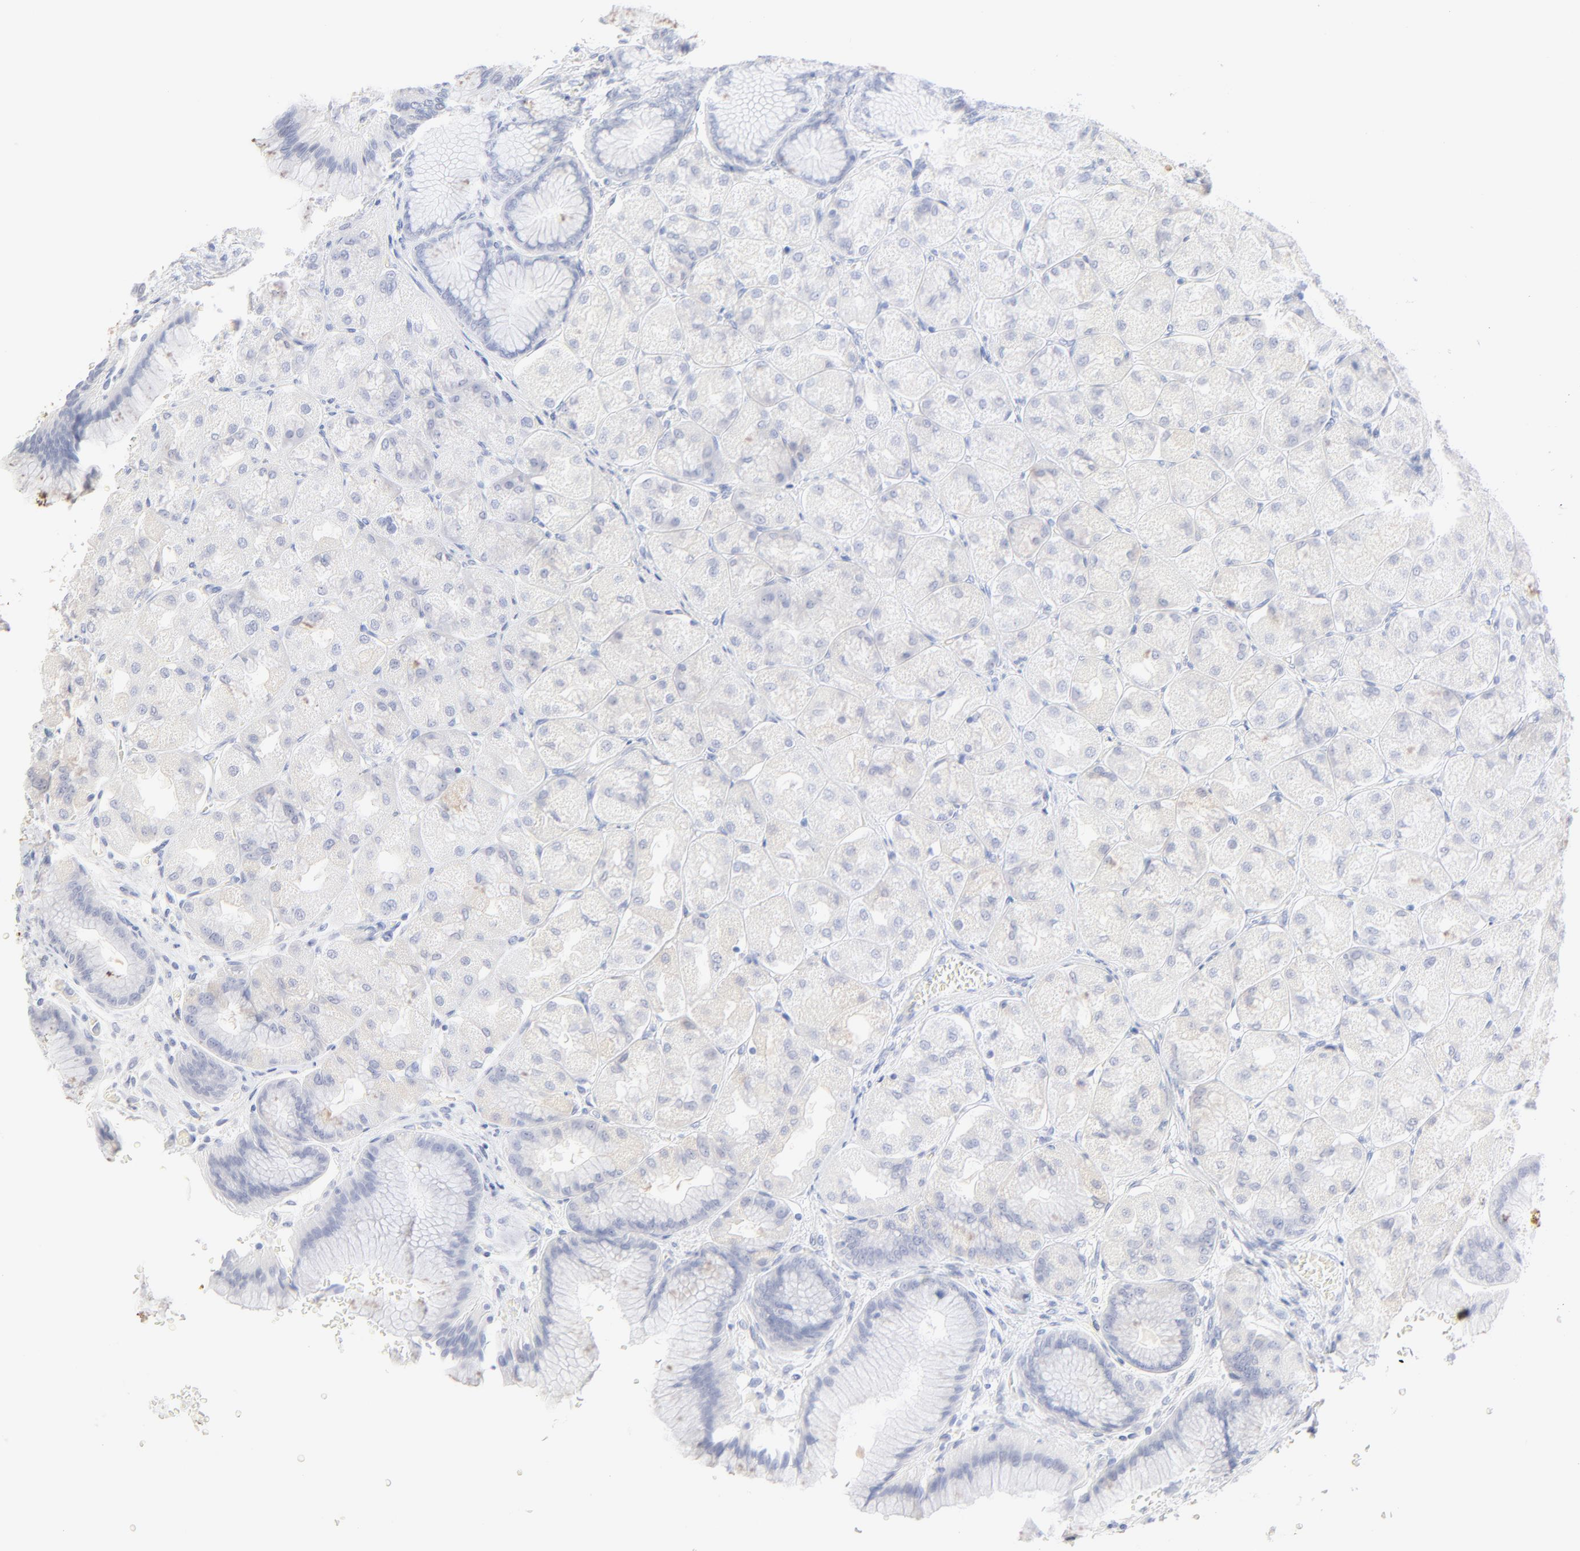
{"staining": {"intensity": "negative", "quantity": "none", "location": "none"}, "tissue": "stomach", "cell_type": "Glandular cells", "image_type": "normal", "snomed": [{"axis": "morphology", "description": "Normal tissue, NOS"}, {"axis": "morphology", "description": "Adenocarcinoma, NOS"}, {"axis": "topography", "description": "Stomach"}, {"axis": "topography", "description": "Stomach, lower"}], "caption": "Micrograph shows no protein expression in glandular cells of unremarkable stomach. (DAB IHC visualized using brightfield microscopy, high magnification).", "gene": "ONECUT1", "patient": {"sex": "female", "age": 65}}